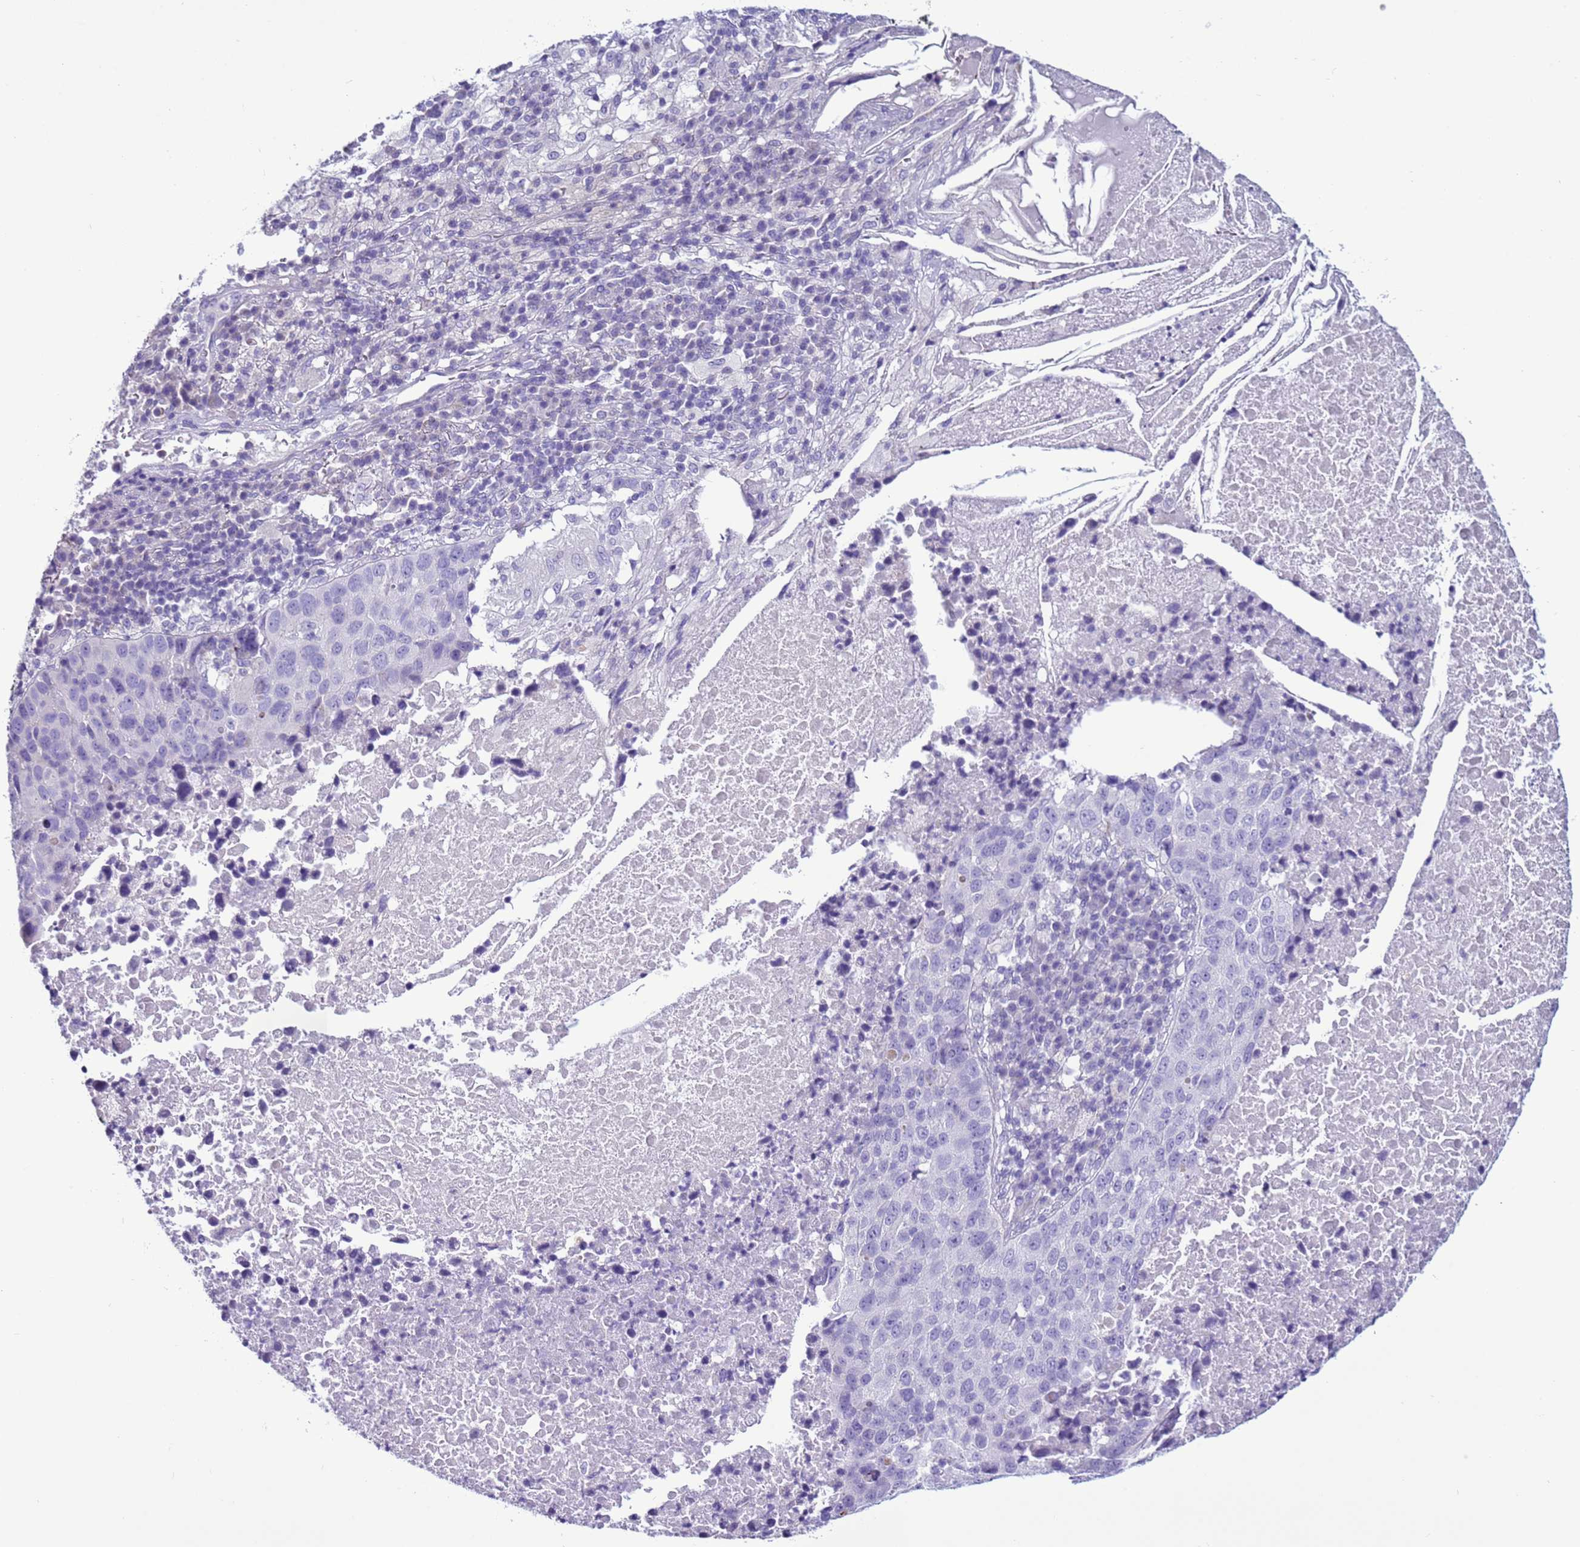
{"staining": {"intensity": "negative", "quantity": "none", "location": "none"}, "tissue": "lung cancer", "cell_type": "Tumor cells", "image_type": "cancer", "snomed": [{"axis": "morphology", "description": "Squamous cell carcinoma, NOS"}, {"axis": "topography", "description": "Lung"}], "caption": "IHC histopathology image of neoplastic tissue: lung cancer (squamous cell carcinoma) stained with DAB displays no significant protein positivity in tumor cells.", "gene": "CST4", "patient": {"sex": "male", "age": 73}}